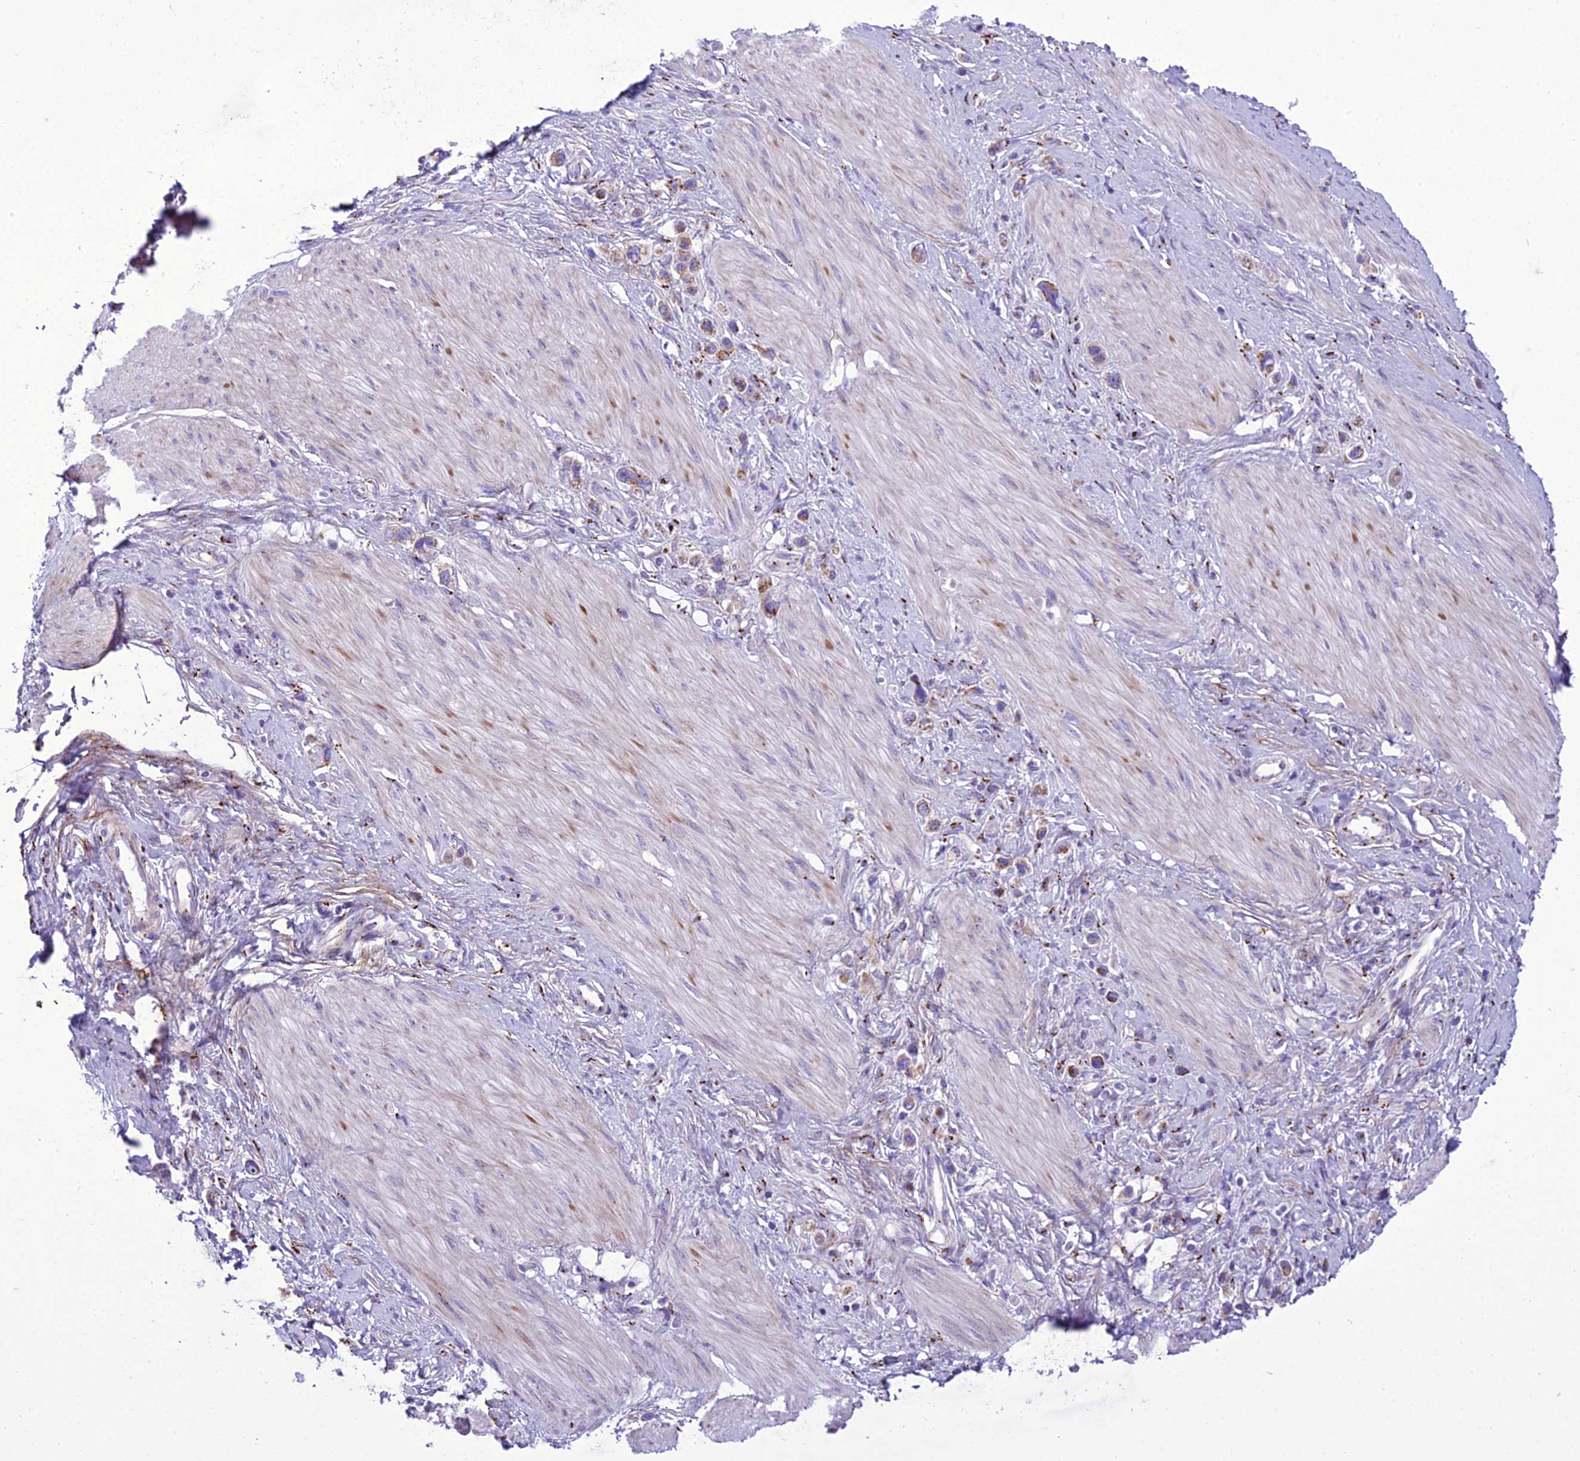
{"staining": {"intensity": "moderate", "quantity": ">75%", "location": "cytoplasmic/membranous"}, "tissue": "stomach cancer", "cell_type": "Tumor cells", "image_type": "cancer", "snomed": [{"axis": "morphology", "description": "Adenocarcinoma, NOS"}, {"axis": "topography", "description": "Stomach"}], "caption": "An immunohistochemistry (IHC) photomicrograph of tumor tissue is shown. Protein staining in brown highlights moderate cytoplasmic/membranous positivity in stomach cancer (adenocarcinoma) within tumor cells.", "gene": "GOLM2", "patient": {"sex": "female", "age": 65}}